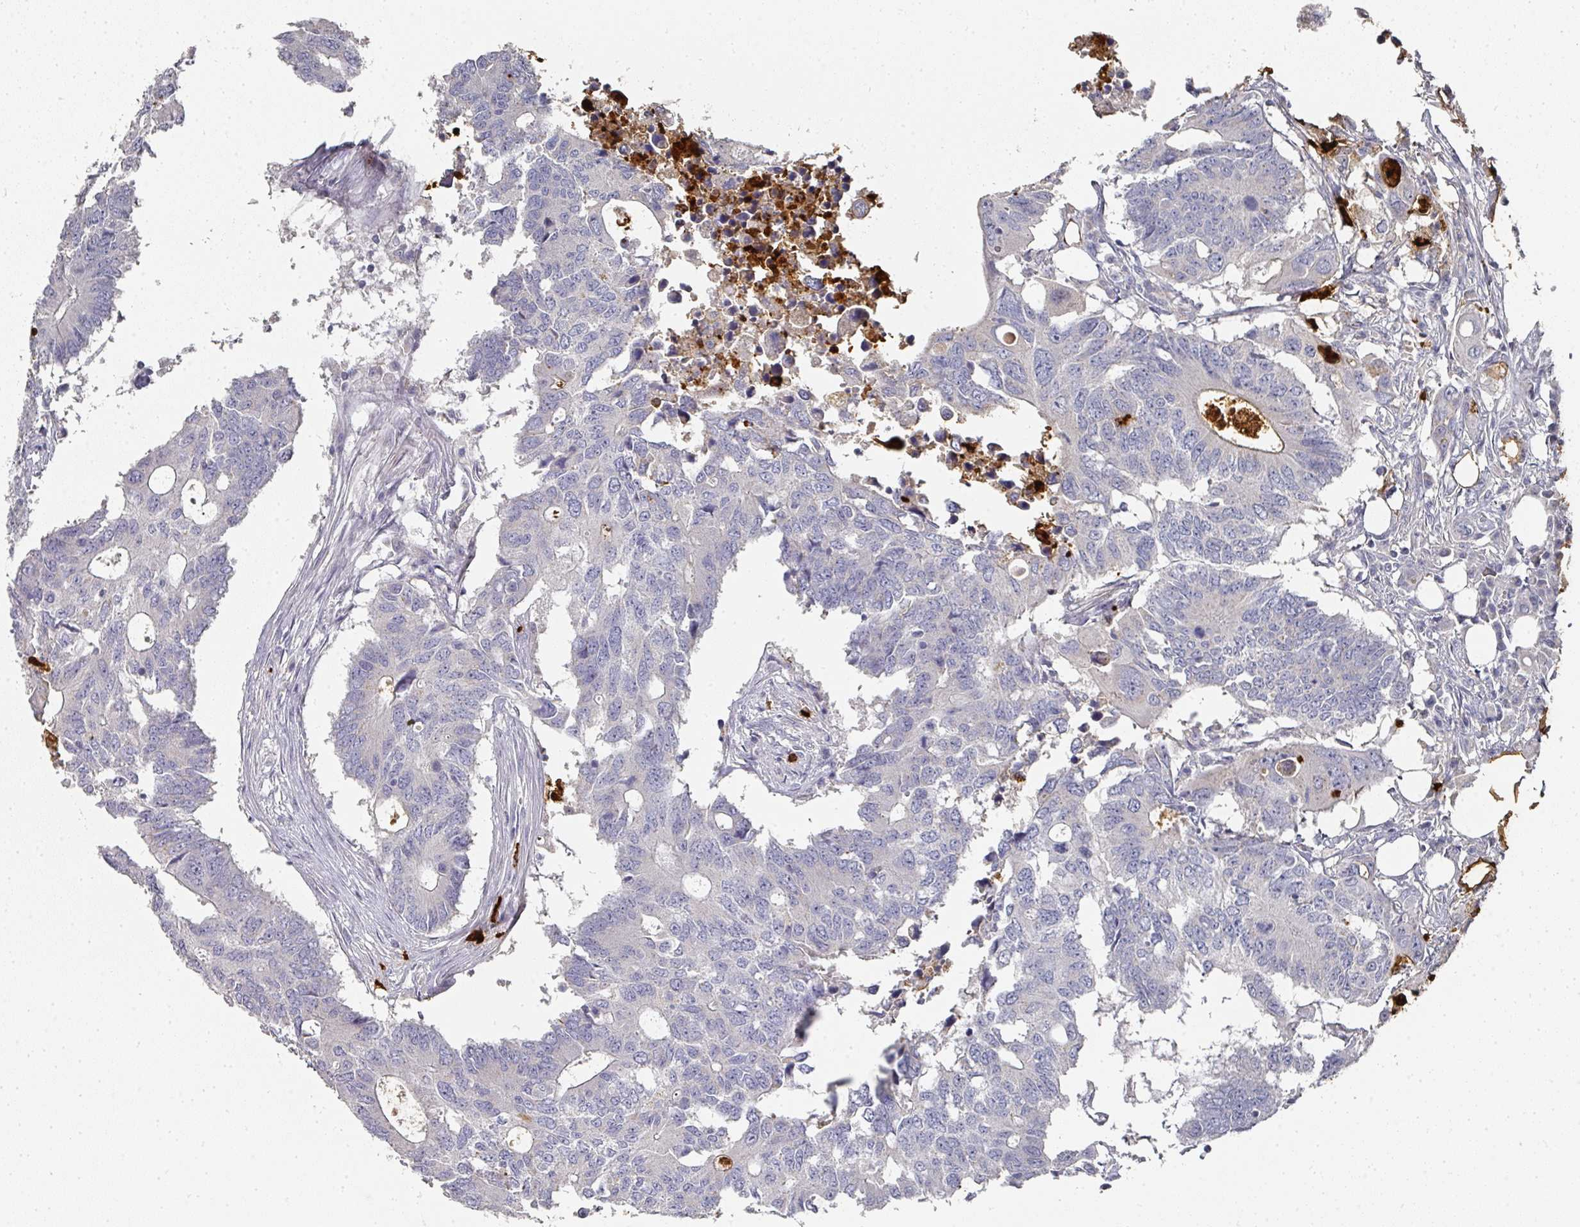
{"staining": {"intensity": "negative", "quantity": "none", "location": "none"}, "tissue": "colorectal cancer", "cell_type": "Tumor cells", "image_type": "cancer", "snomed": [{"axis": "morphology", "description": "Adenocarcinoma, NOS"}, {"axis": "topography", "description": "Colon"}], "caption": "Immunohistochemical staining of colorectal cancer displays no significant staining in tumor cells.", "gene": "CAMP", "patient": {"sex": "male", "age": 71}}